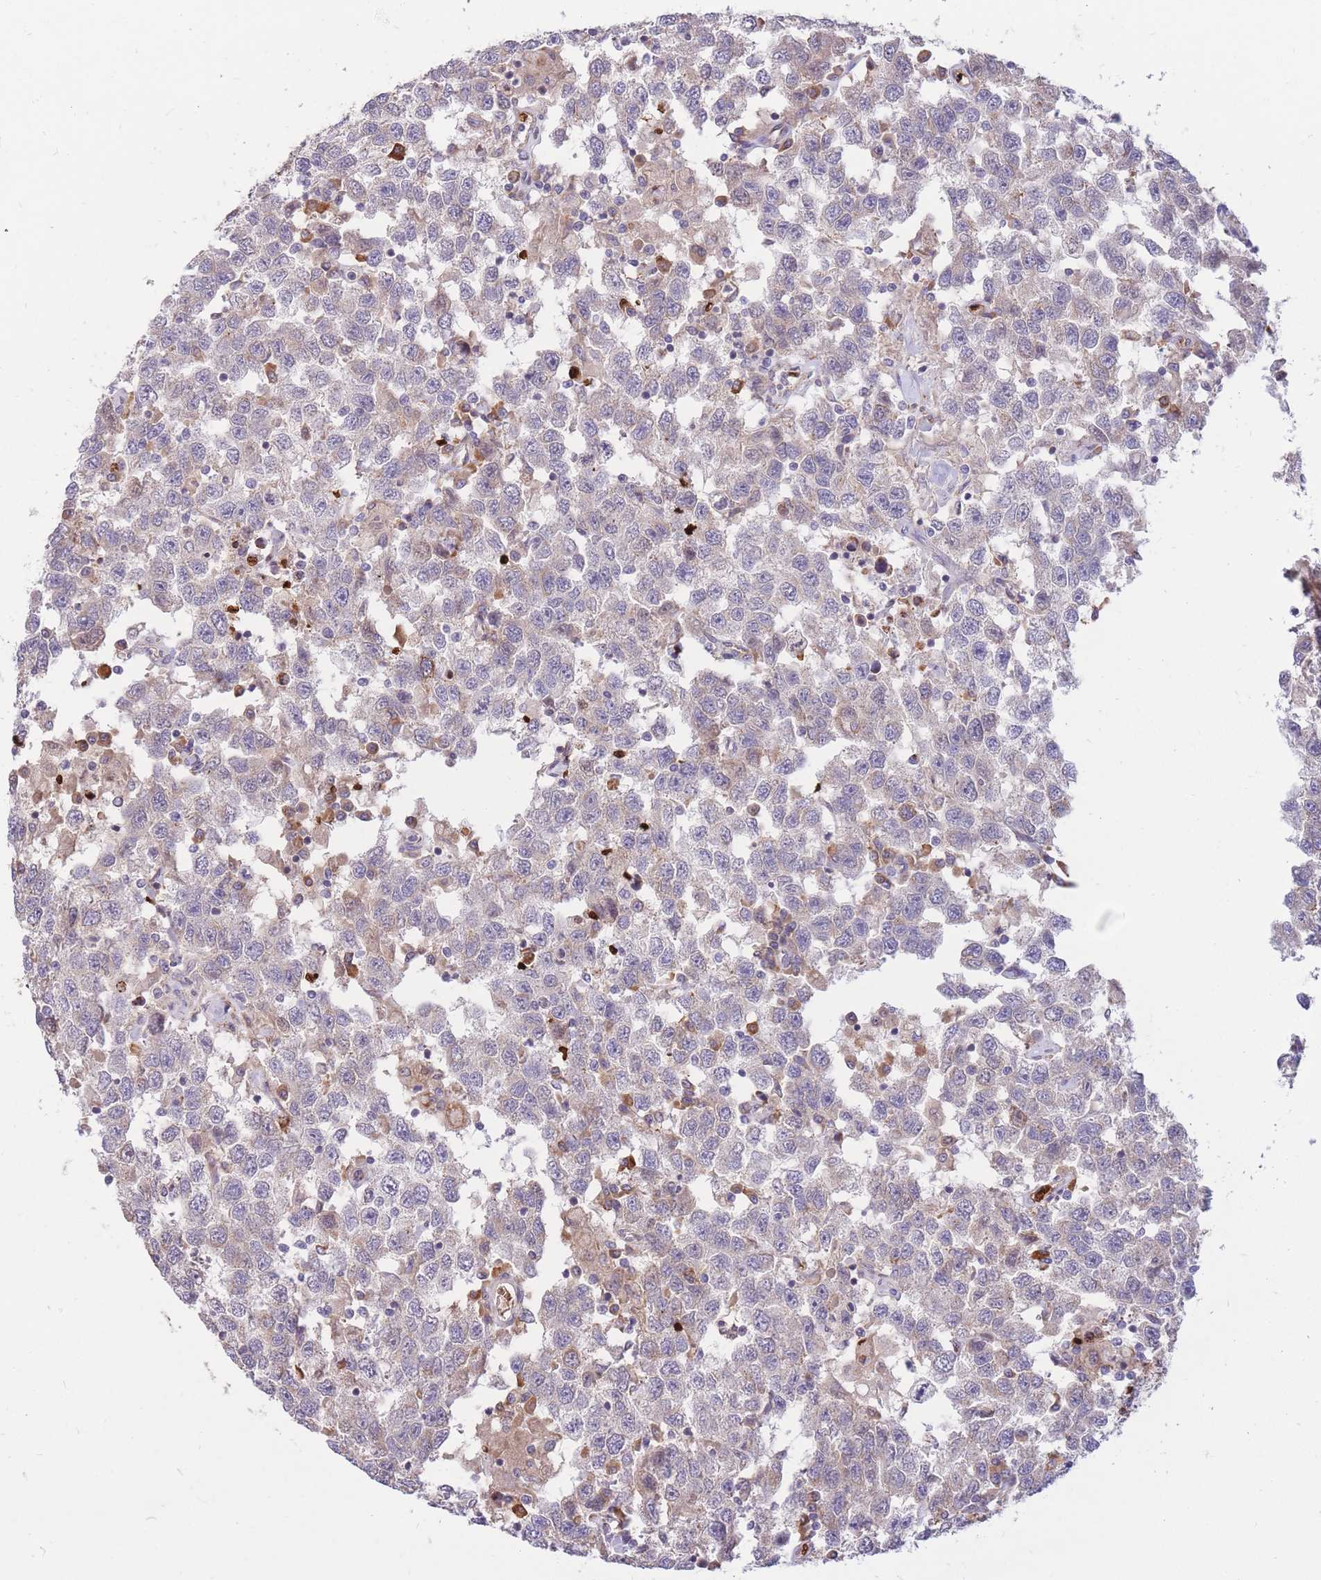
{"staining": {"intensity": "negative", "quantity": "none", "location": "none"}, "tissue": "testis cancer", "cell_type": "Tumor cells", "image_type": "cancer", "snomed": [{"axis": "morphology", "description": "Seminoma, NOS"}, {"axis": "topography", "description": "Testis"}], "caption": "Tumor cells show no significant expression in seminoma (testis).", "gene": "ATP10D", "patient": {"sex": "male", "age": 41}}